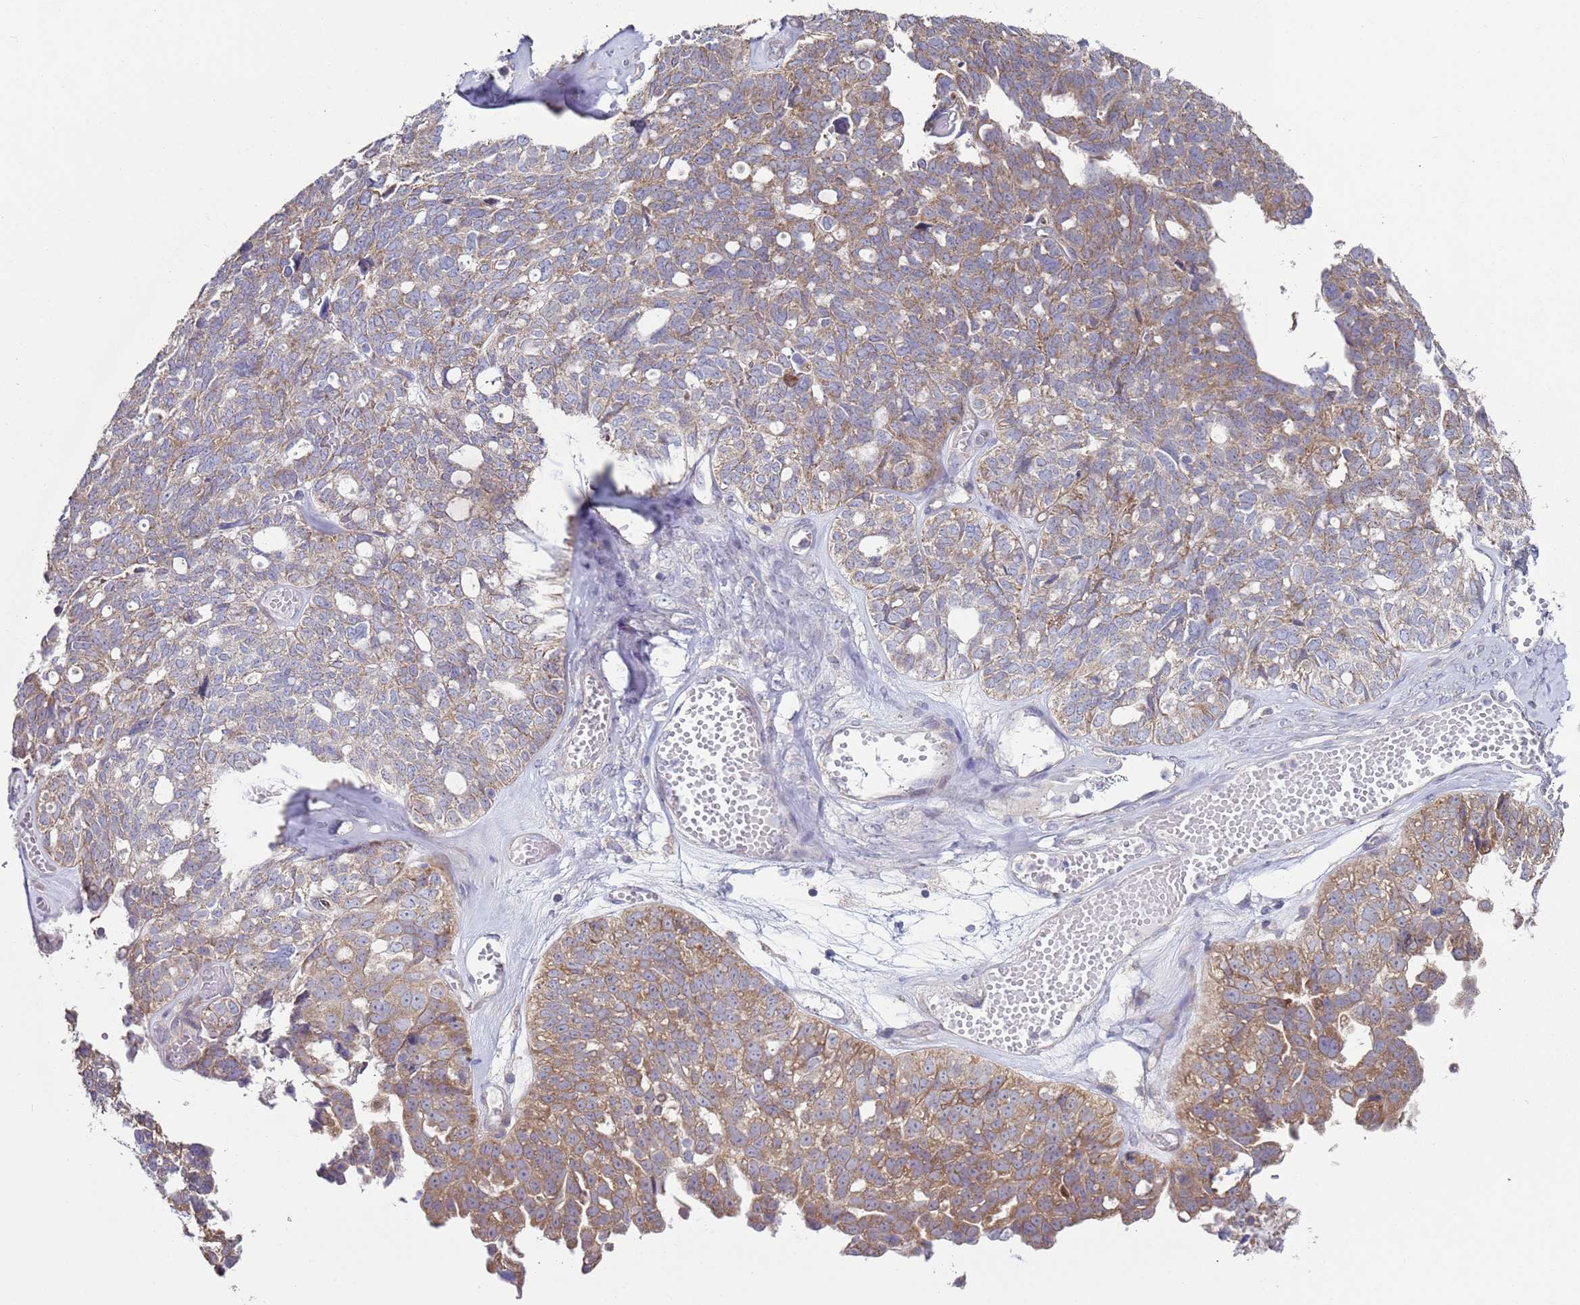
{"staining": {"intensity": "weak", "quantity": "25%-75%", "location": "cytoplasmic/membranous"}, "tissue": "ovarian cancer", "cell_type": "Tumor cells", "image_type": "cancer", "snomed": [{"axis": "morphology", "description": "Cystadenocarcinoma, serous, NOS"}, {"axis": "topography", "description": "Ovary"}], "caption": "Human serous cystadenocarcinoma (ovarian) stained with a protein marker demonstrates weak staining in tumor cells.", "gene": "DIP2B", "patient": {"sex": "female", "age": 79}}